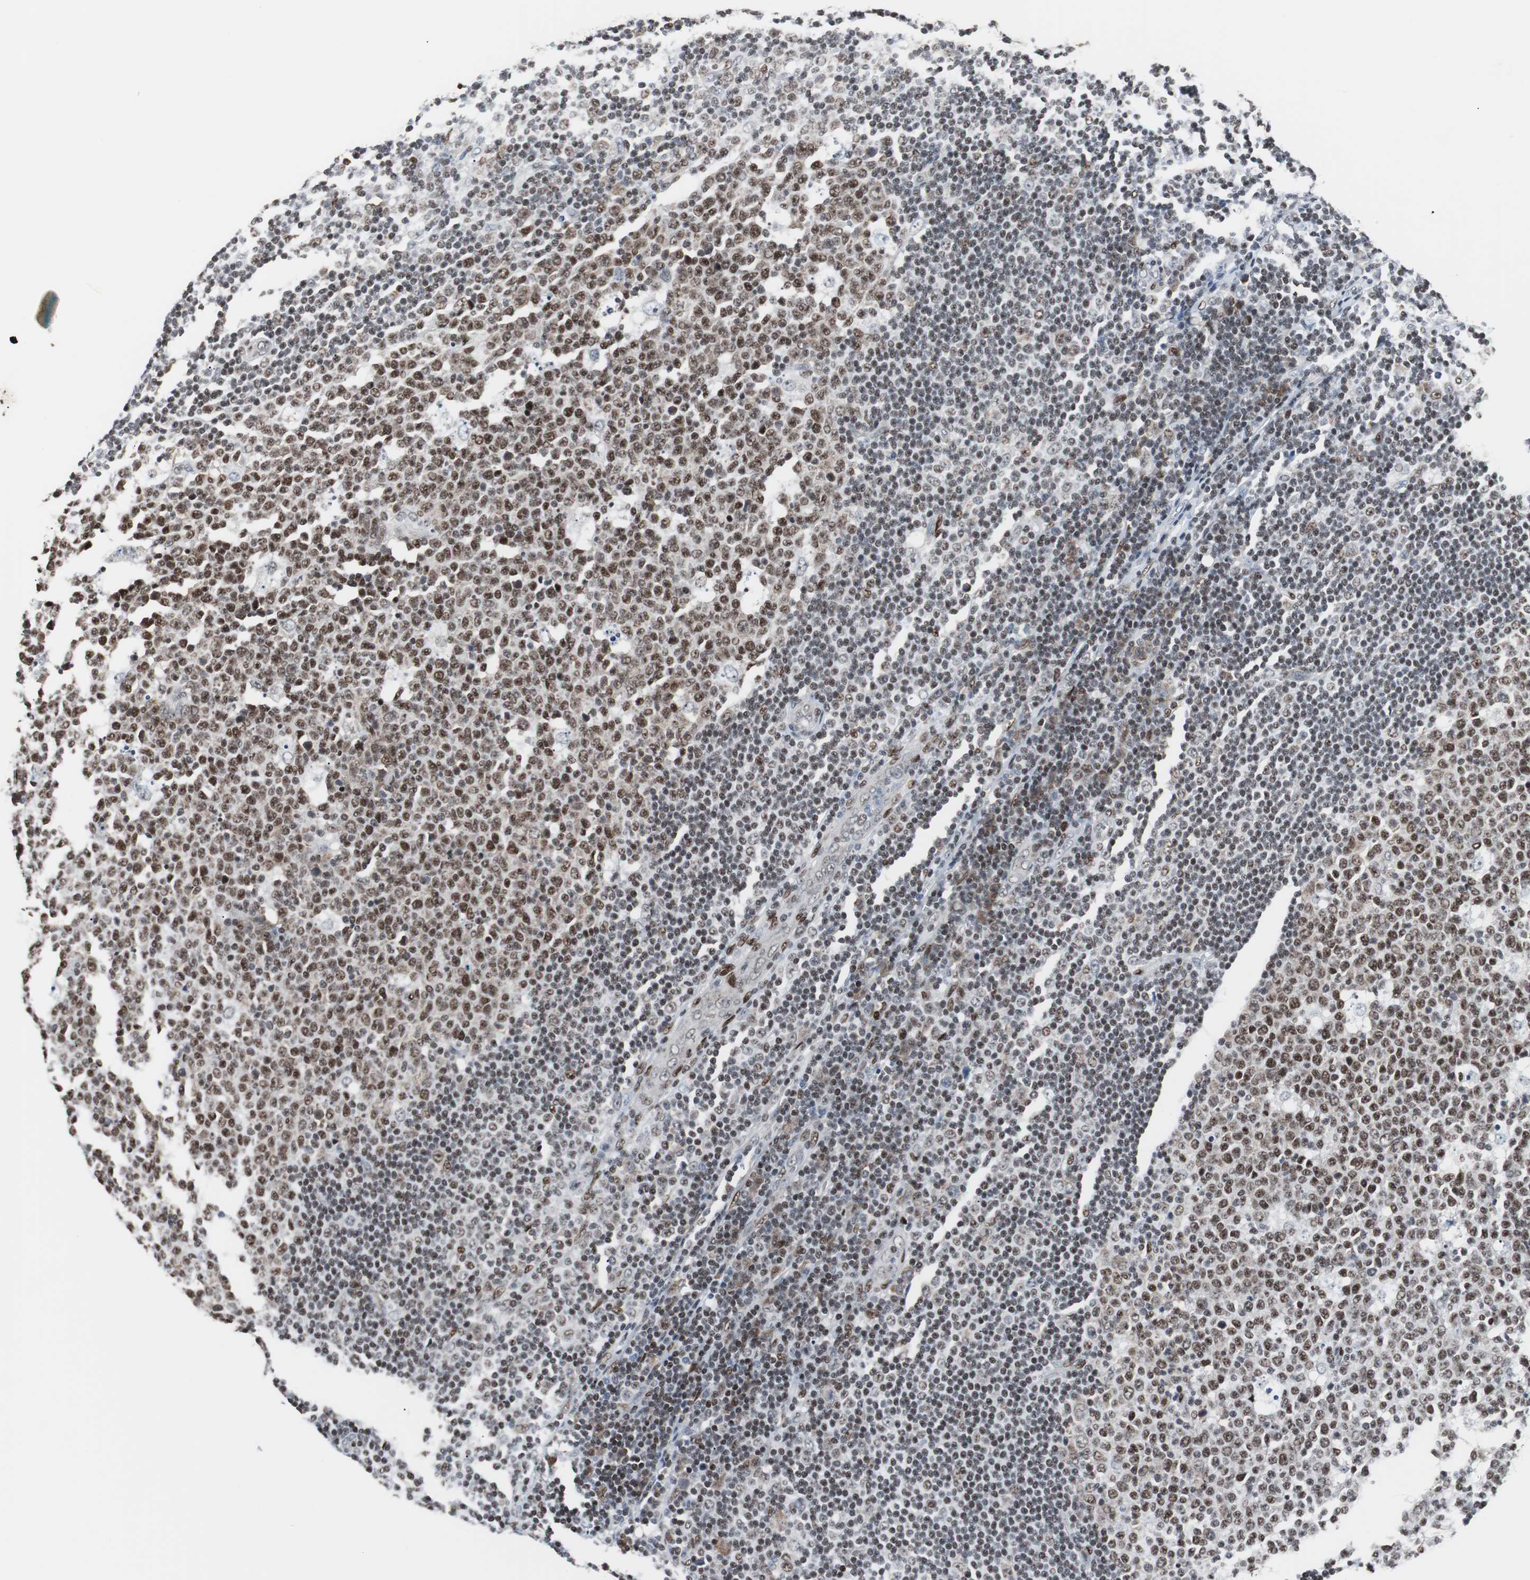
{"staining": {"intensity": "strong", "quantity": ">75%", "location": "nuclear"}, "tissue": "lymph node", "cell_type": "Germinal center cells", "image_type": "normal", "snomed": [{"axis": "morphology", "description": "Normal tissue, NOS"}, {"axis": "topography", "description": "Lymph node"}, {"axis": "topography", "description": "Salivary gland"}], "caption": "Normal lymph node displays strong nuclear staining in approximately >75% of germinal center cells.", "gene": "ZHX2", "patient": {"sex": "male", "age": 8}}